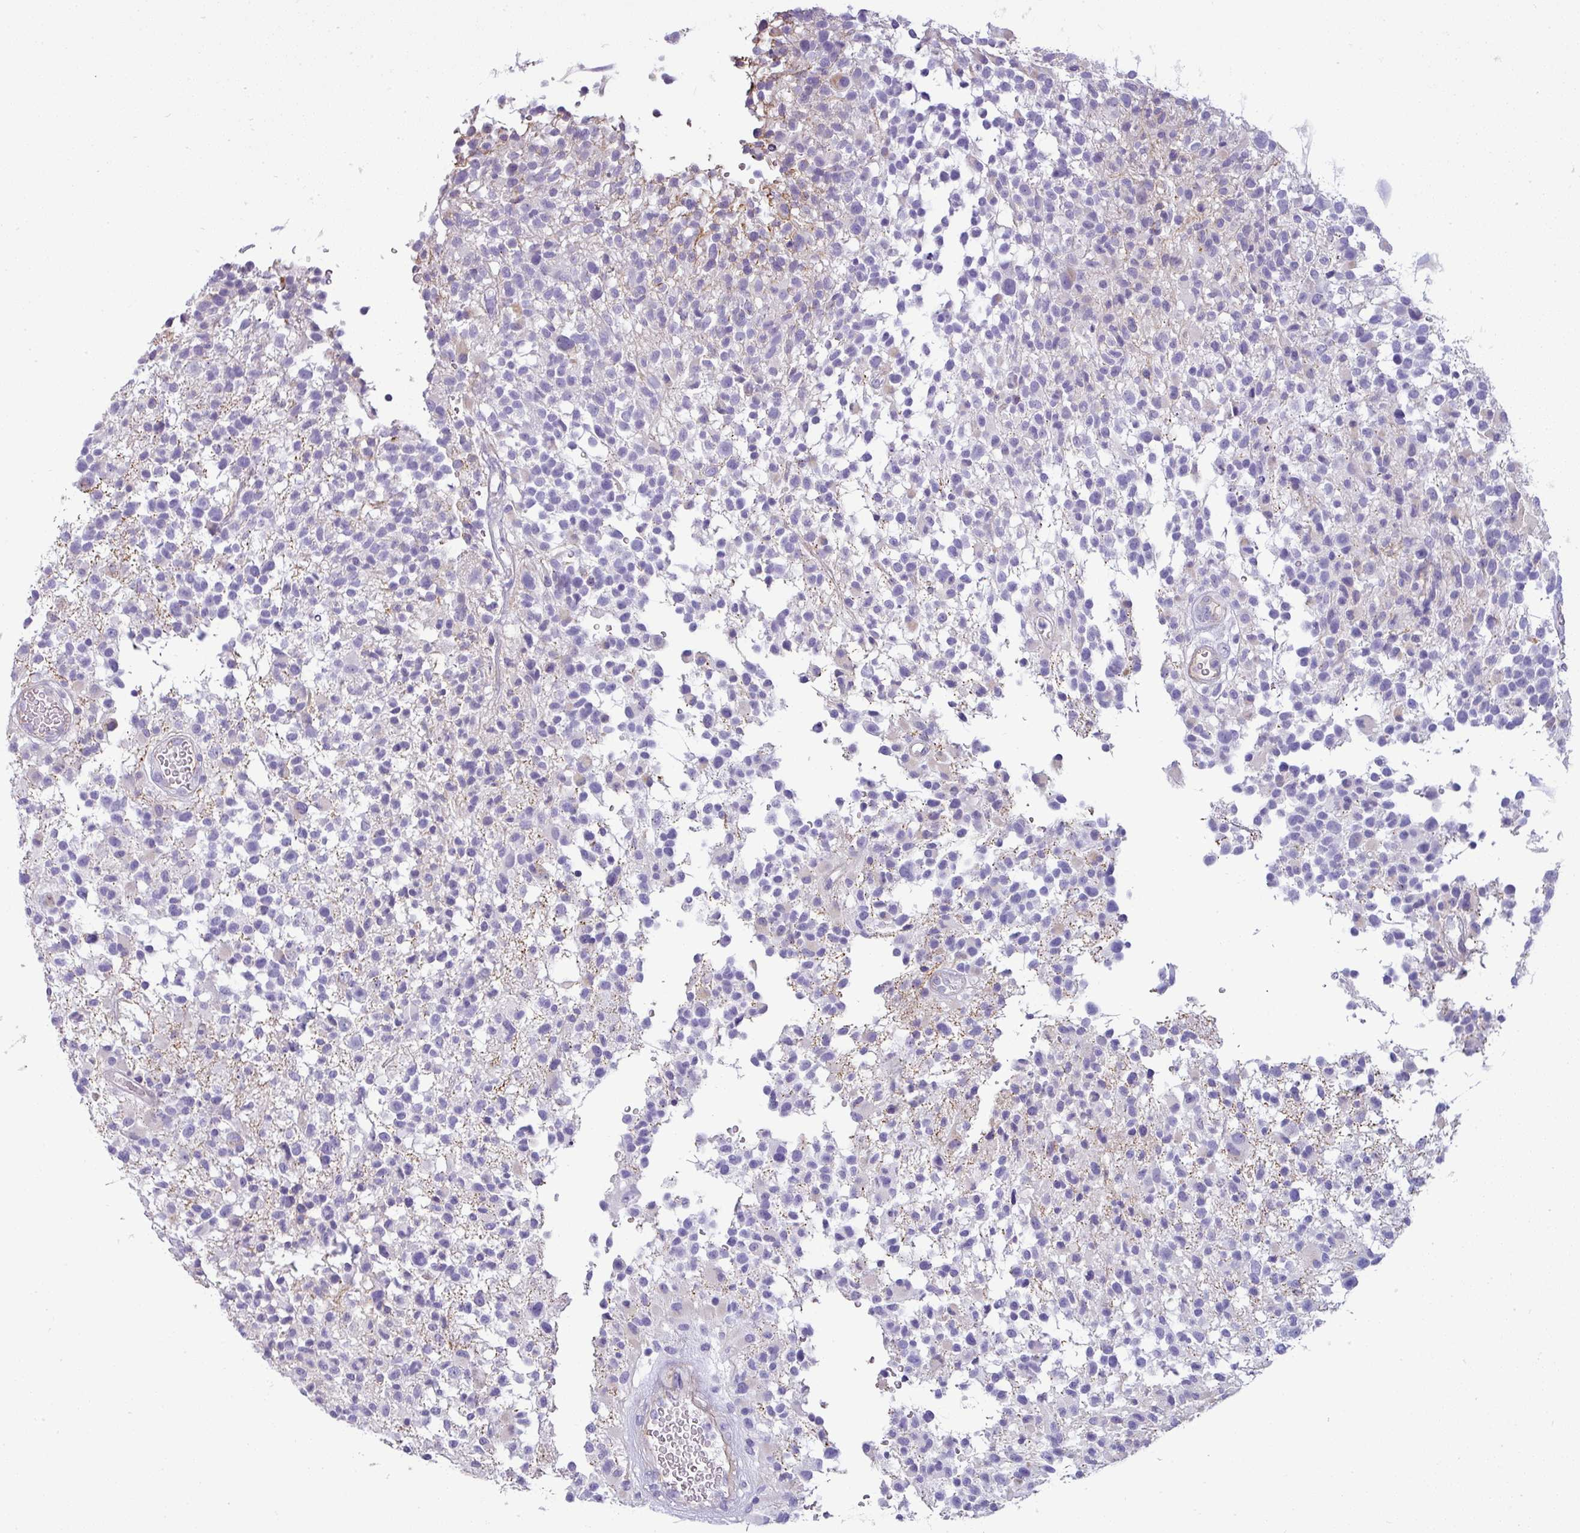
{"staining": {"intensity": "negative", "quantity": "none", "location": "none"}, "tissue": "glioma", "cell_type": "Tumor cells", "image_type": "cancer", "snomed": [{"axis": "morphology", "description": "Glioma, malignant, High grade"}, {"axis": "morphology", "description": "Glioblastoma, NOS"}, {"axis": "topography", "description": "Brain"}], "caption": "Glioma was stained to show a protein in brown. There is no significant positivity in tumor cells. The staining was performed using DAB to visualize the protein expression in brown, while the nuclei were stained in blue with hematoxylin (Magnification: 20x).", "gene": "VCX2", "patient": {"sex": "male", "age": 60}}